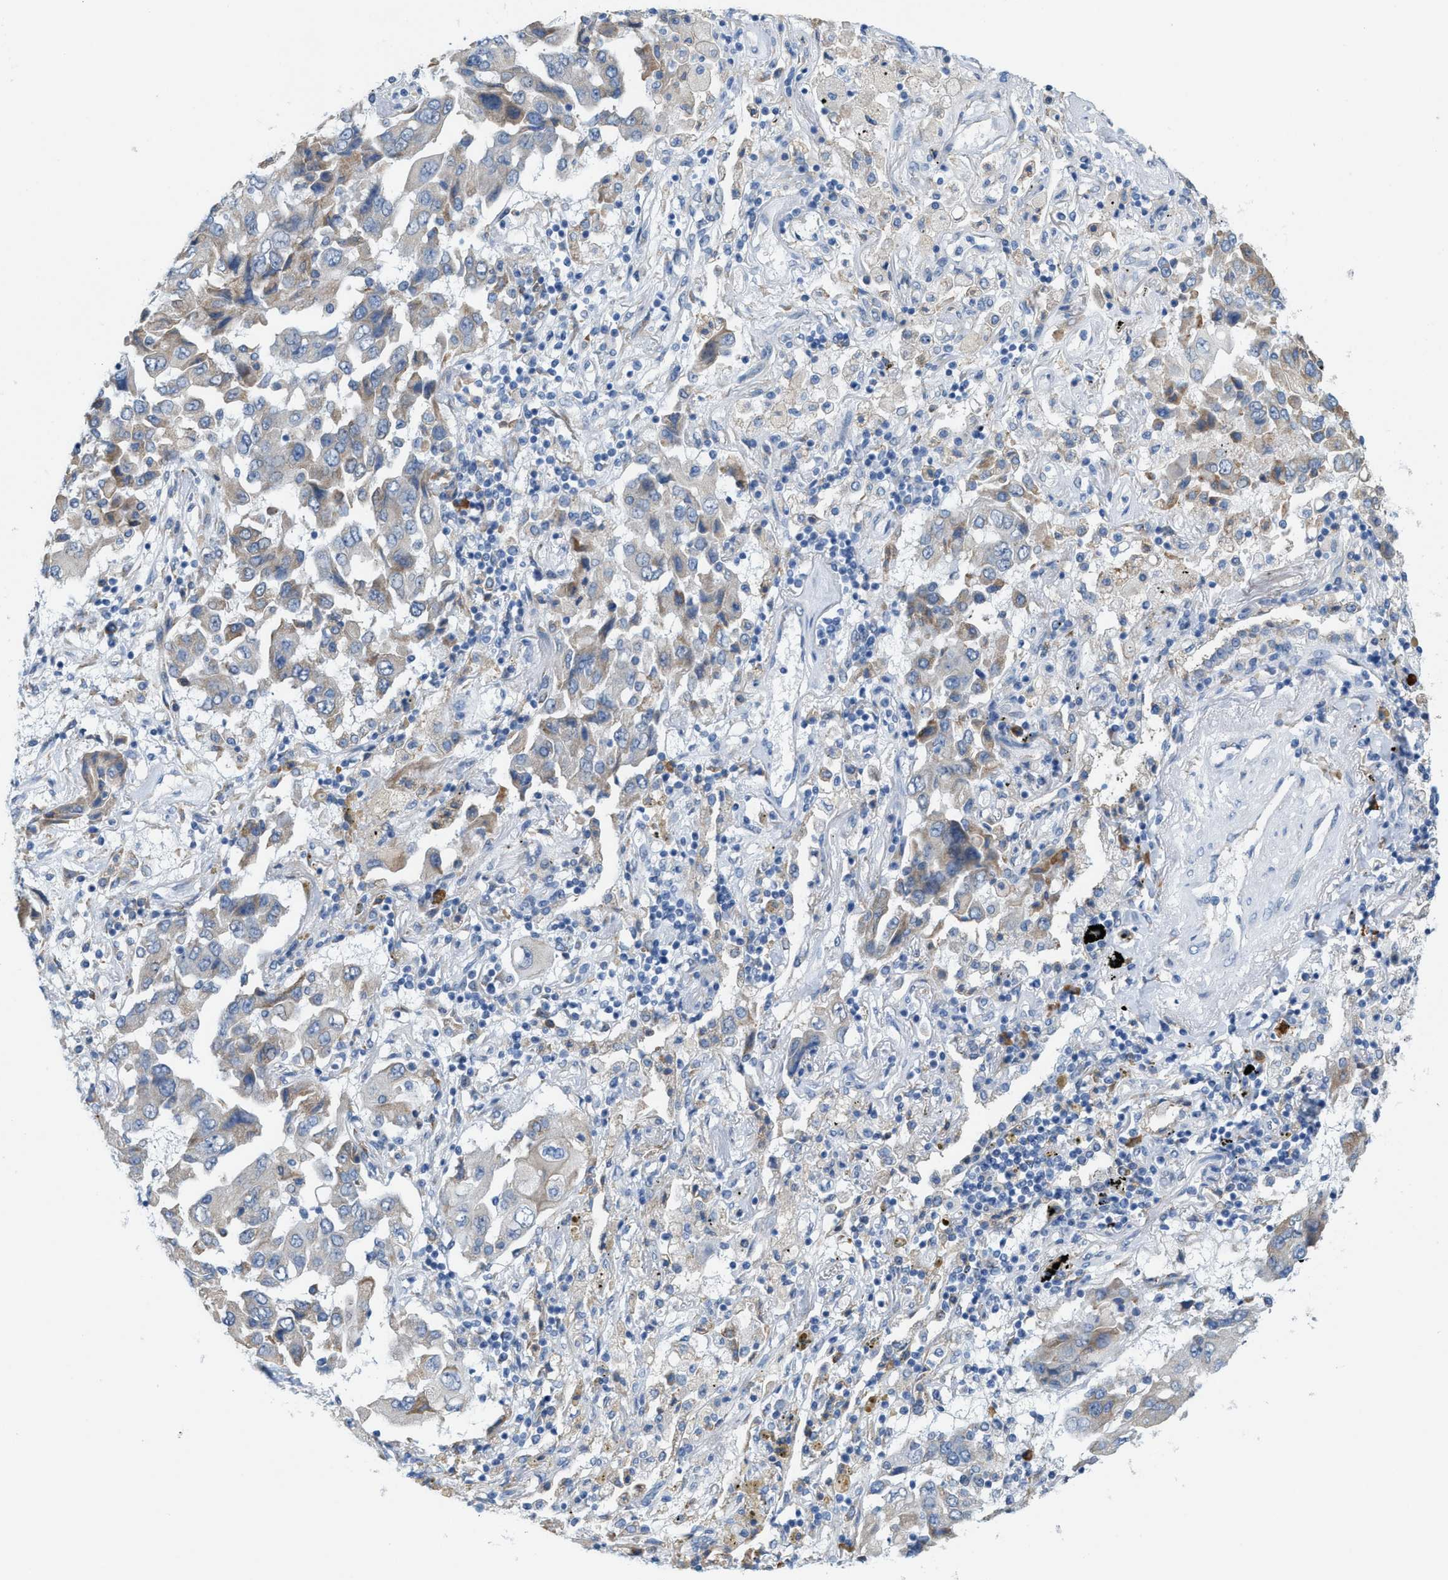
{"staining": {"intensity": "weak", "quantity": "<25%", "location": "cytoplasmic/membranous"}, "tissue": "lung cancer", "cell_type": "Tumor cells", "image_type": "cancer", "snomed": [{"axis": "morphology", "description": "Adenocarcinoma, NOS"}, {"axis": "topography", "description": "Lung"}], "caption": "IHC photomicrograph of adenocarcinoma (lung) stained for a protein (brown), which reveals no expression in tumor cells. The staining is performed using DAB (3,3'-diaminobenzidine) brown chromogen with nuclei counter-stained in using hematoxylin.", "gene": "KIFC3", "patient": {"sex": "female", "age": 65}}